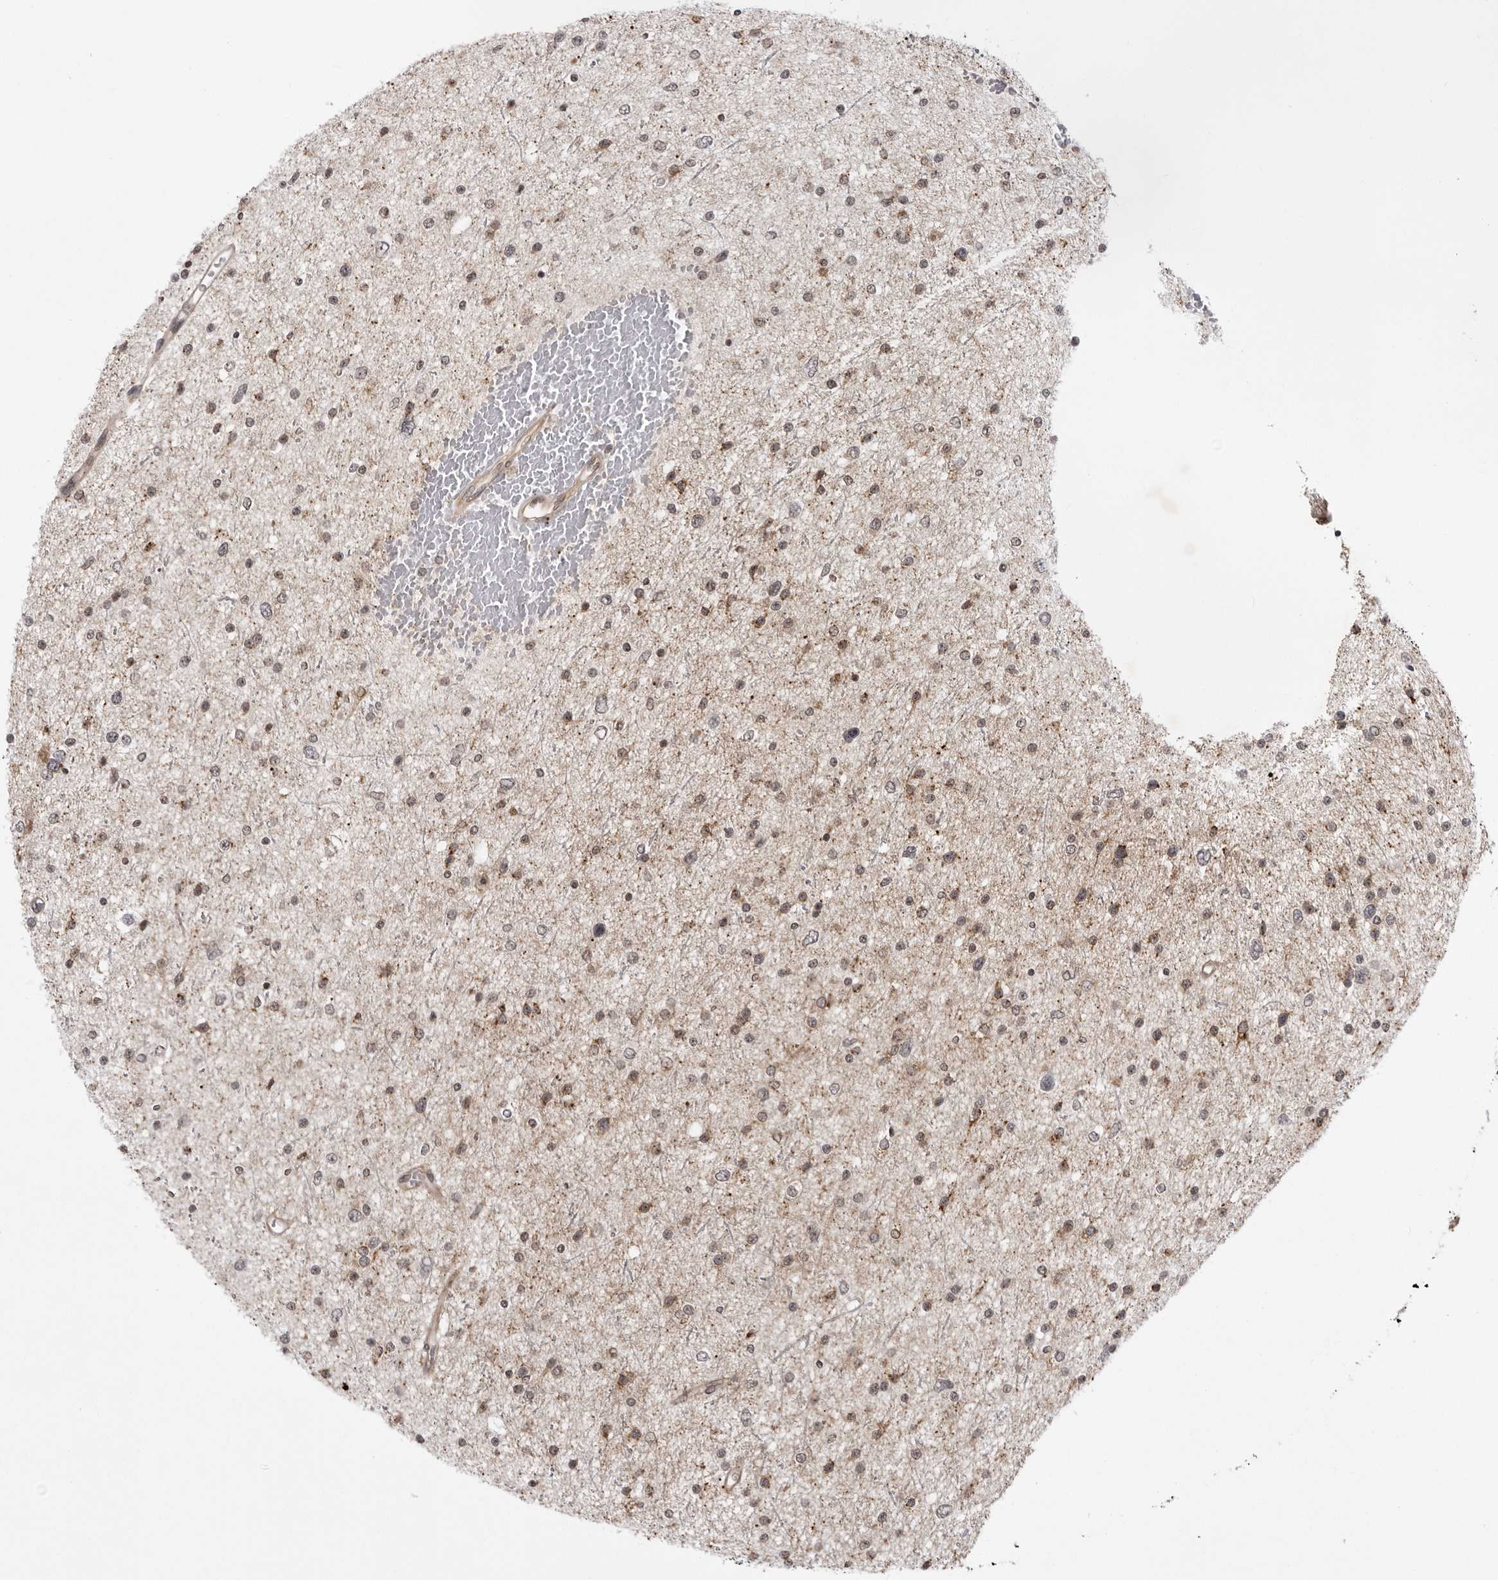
{"staining": {"intensity": "weak", "quantity": "<25%", "location": "cytoplasmic/membranous"}, "tissue": "glioma", "cell_type": "Tumor cells", "image_type": "cancer", "snomed": [{"axis": "morphology", "description": "Glioma, malignant, Low grade"}, {"axis": "topography", "description": "Brain"}], "caption": "This is a photomicrograph of immunohistochemistry staining of glioma, which shows no positivity in tumor cells.", "gene": "USP43", "patient": {"sex": "female", "age": 37}}